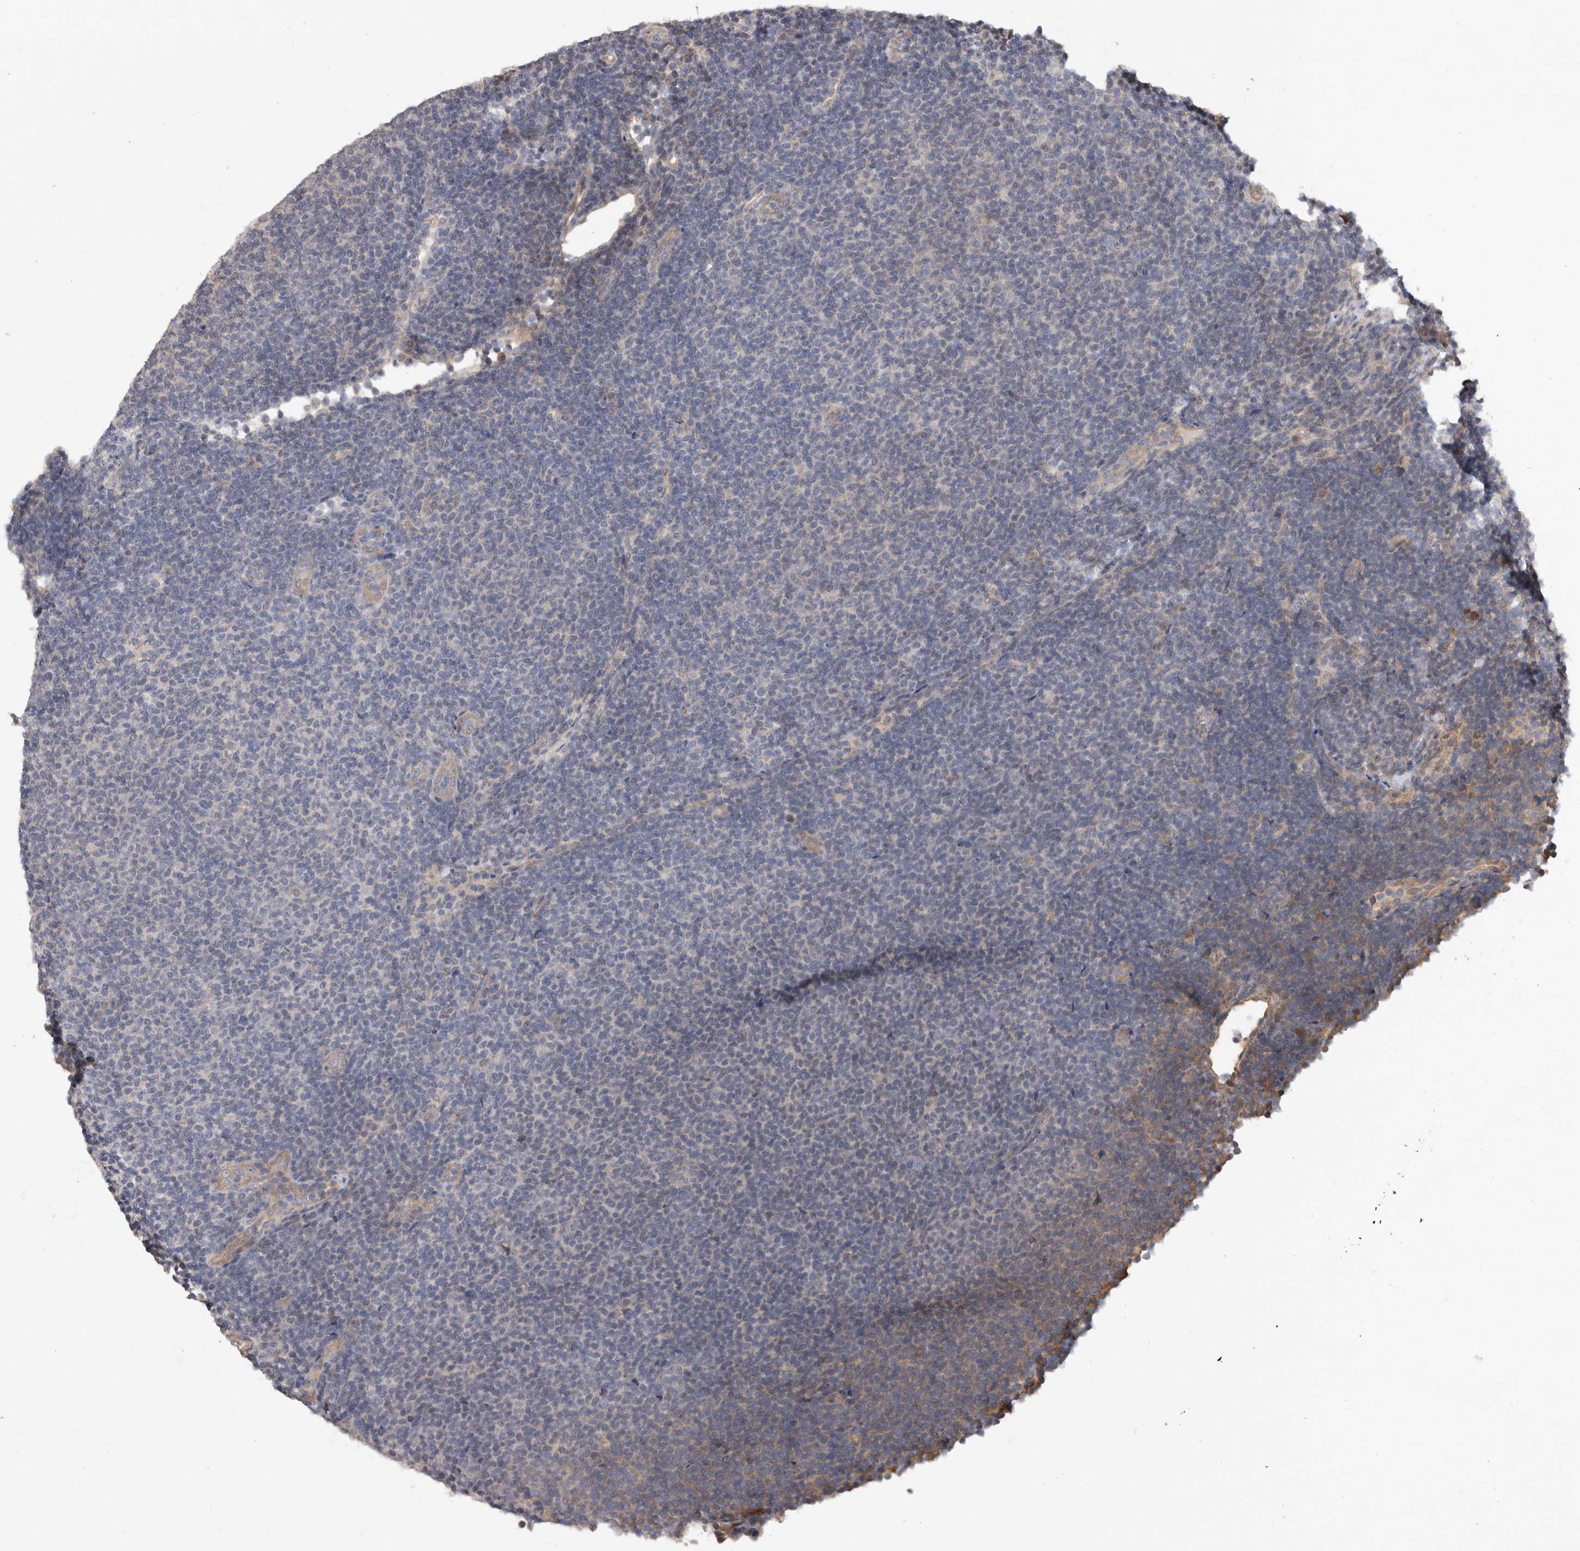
{"staining": {"intensity": "negative", "quantity": "none", "location": "none"}, "tissue": "lymphoma", "cell_type": "Tumor cells", "image_type": "cancer", "snomed": [{"axis": "morphology", "description": "Malignant lymphoma, non-Hodgkin's type, Low grade"}, {"axis": "topography", "description": "Lymph node"}], "caption": "A photomicrograph of low-grade malignant lymphoma, non-Hodgkin's type stained for a protein reveals no brown staining in tumor cells. (DAB (3,3'-diaminobenzidine) IHC visualized using brightfield microscopy, high magnification).", "gene": "EDEM3", "patient": {"sex": "male", "age": 66}}